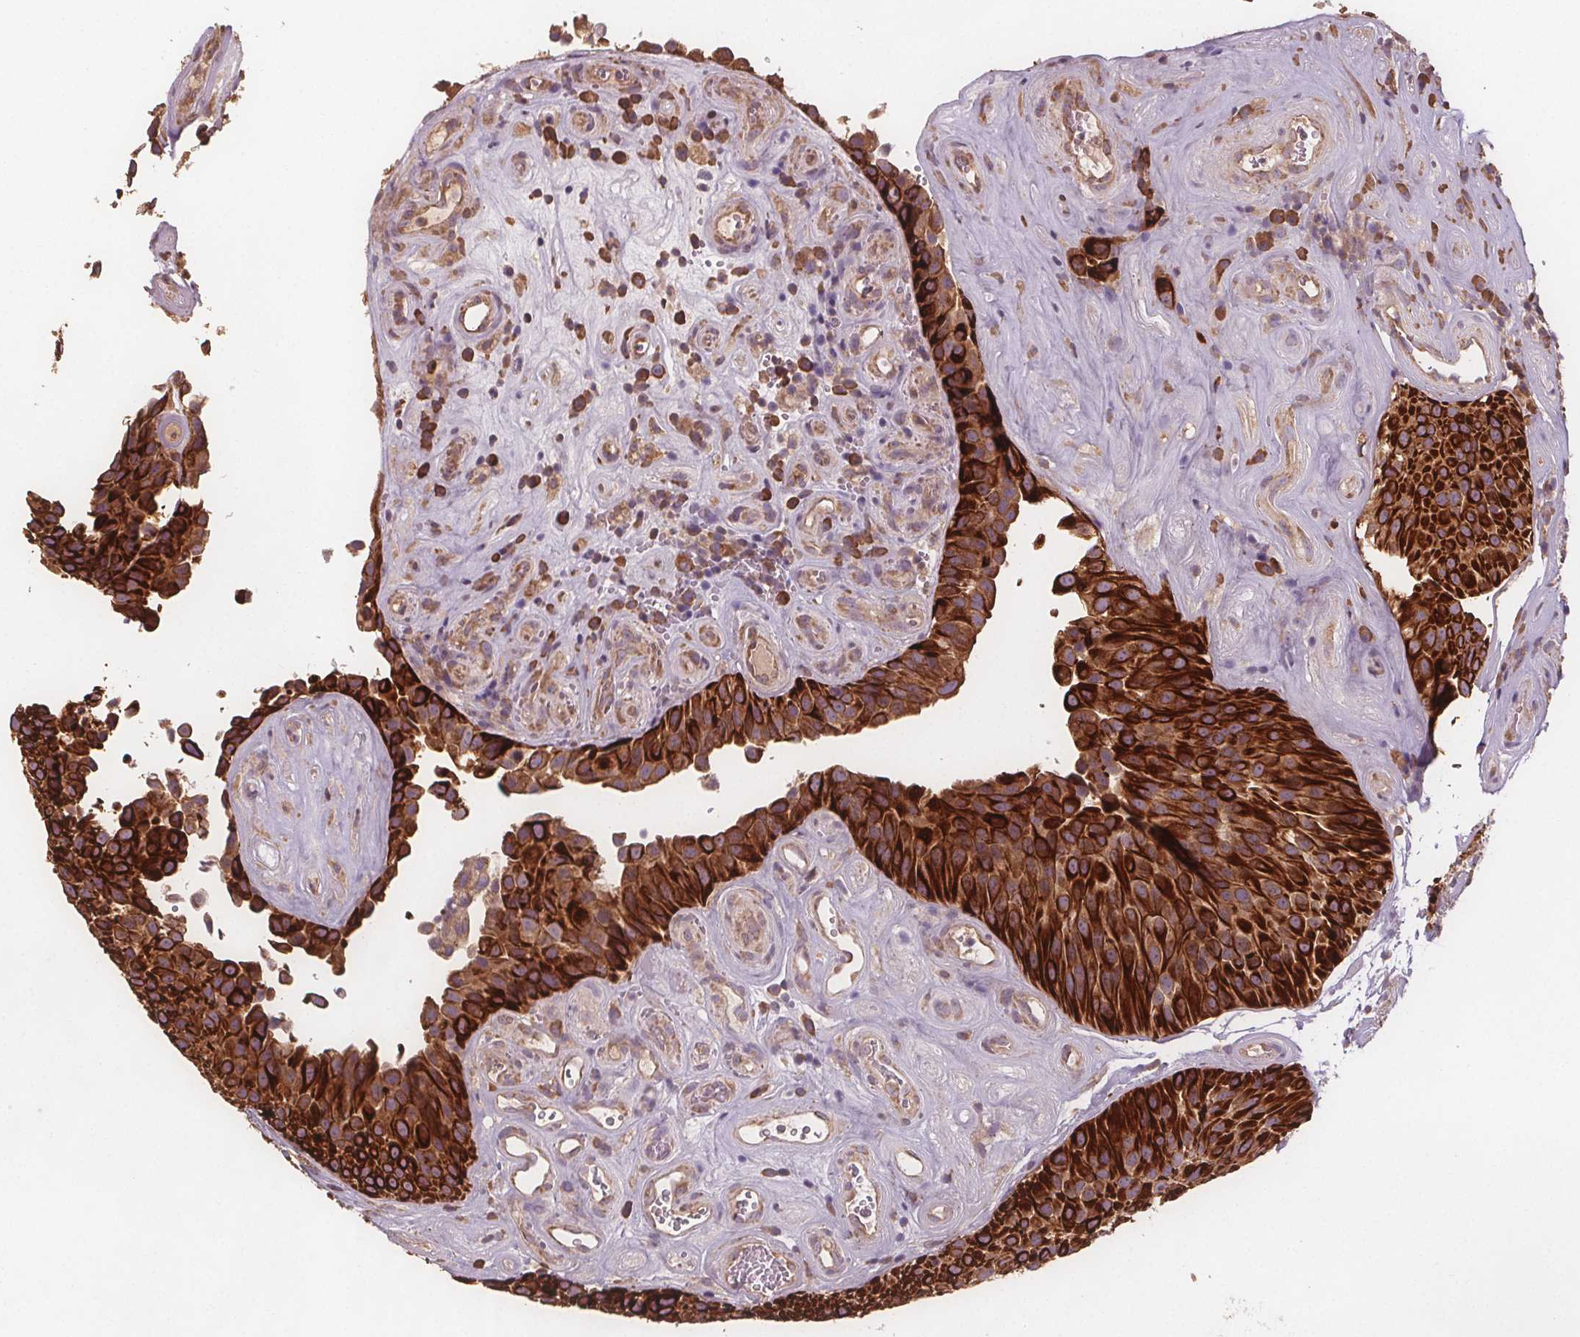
{"staining": {"intensity": "strong", "quantity": ">75%", "location": "cytoplasmic/membranous"}, "tissue": "urothelial cancer", "cell_type": "Tumor cells", "image_type": "cancer", "snomed": [{"axis": "morphology", "description": "Urothelial carcinoma, Low grade"}, {"axis": "topography", "description": "Urinary bladder"}], "caption": "Low-grade urothelial carcinoma stained for a protein displays strong cytoplasmic/membranous positivity in tumor cells.", "gene": "TMEM80", "patient": {"sex": "male", "age": 76}}